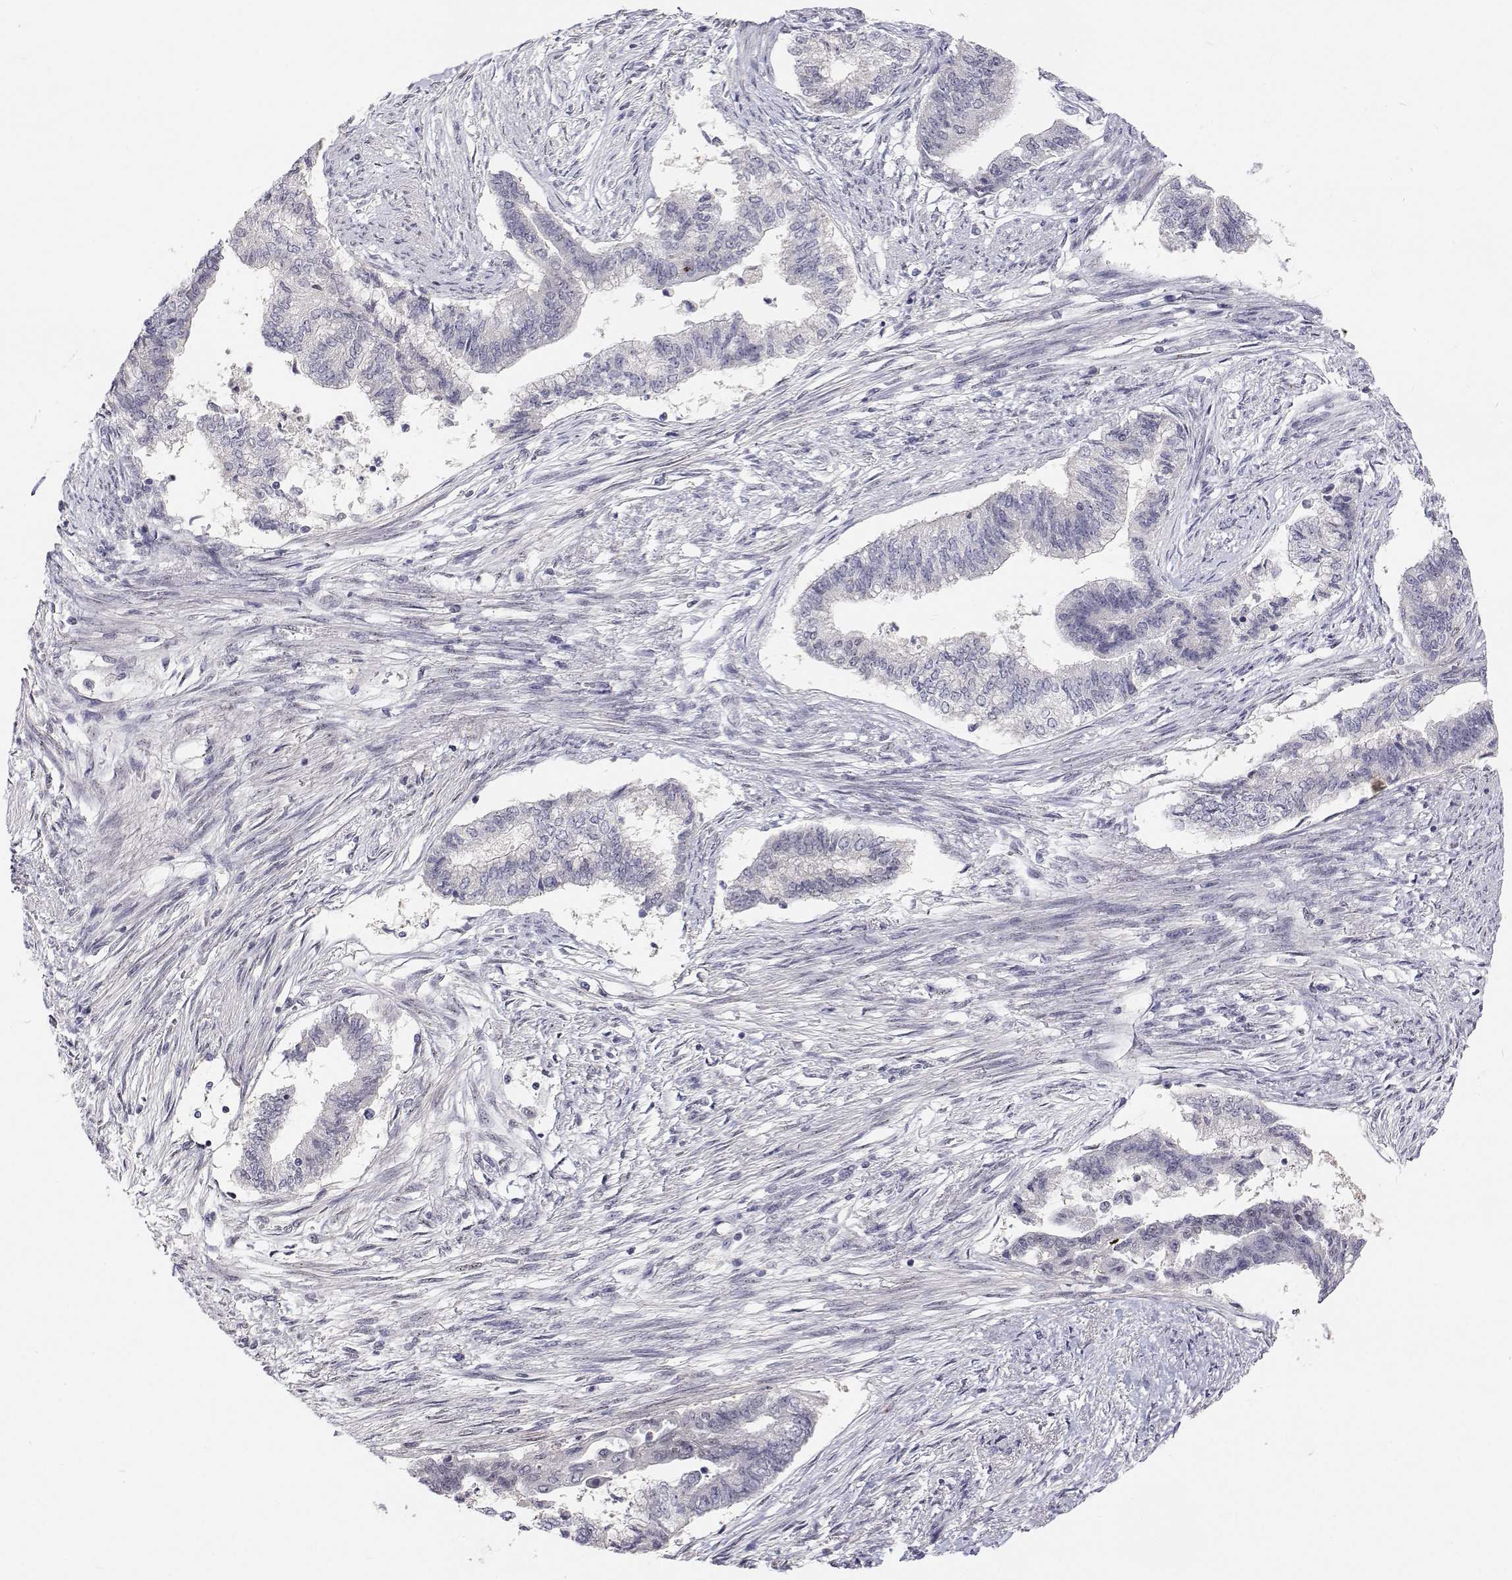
{"staining": {"intensity": "negative", "quantity": "none", "location": "none"}, "tissue": "endometrial cancer", "cell_type": "Tumor cells", "image_type": "cancer", "snomed": [{"axis": "morphology", "description": "Adenocarcinoma, NOS"}, {"axis": "topography", "description": "Endometrium"}], "caption": "High magnification brightfield microscopy of endometrial cancer (adenocarcinoma) stained with DAB (brown) and counterstained with hematoxylin (blue): tumor cells show no significant positivity. (Stains: DAB (3,3'-diaminobenzidine) IHC with hematoxylin counter stain, Microscopy: brightfield microscopy at high magnification).", "gene": "MYPN", "patient": {"sex": "female", "age": 65}}